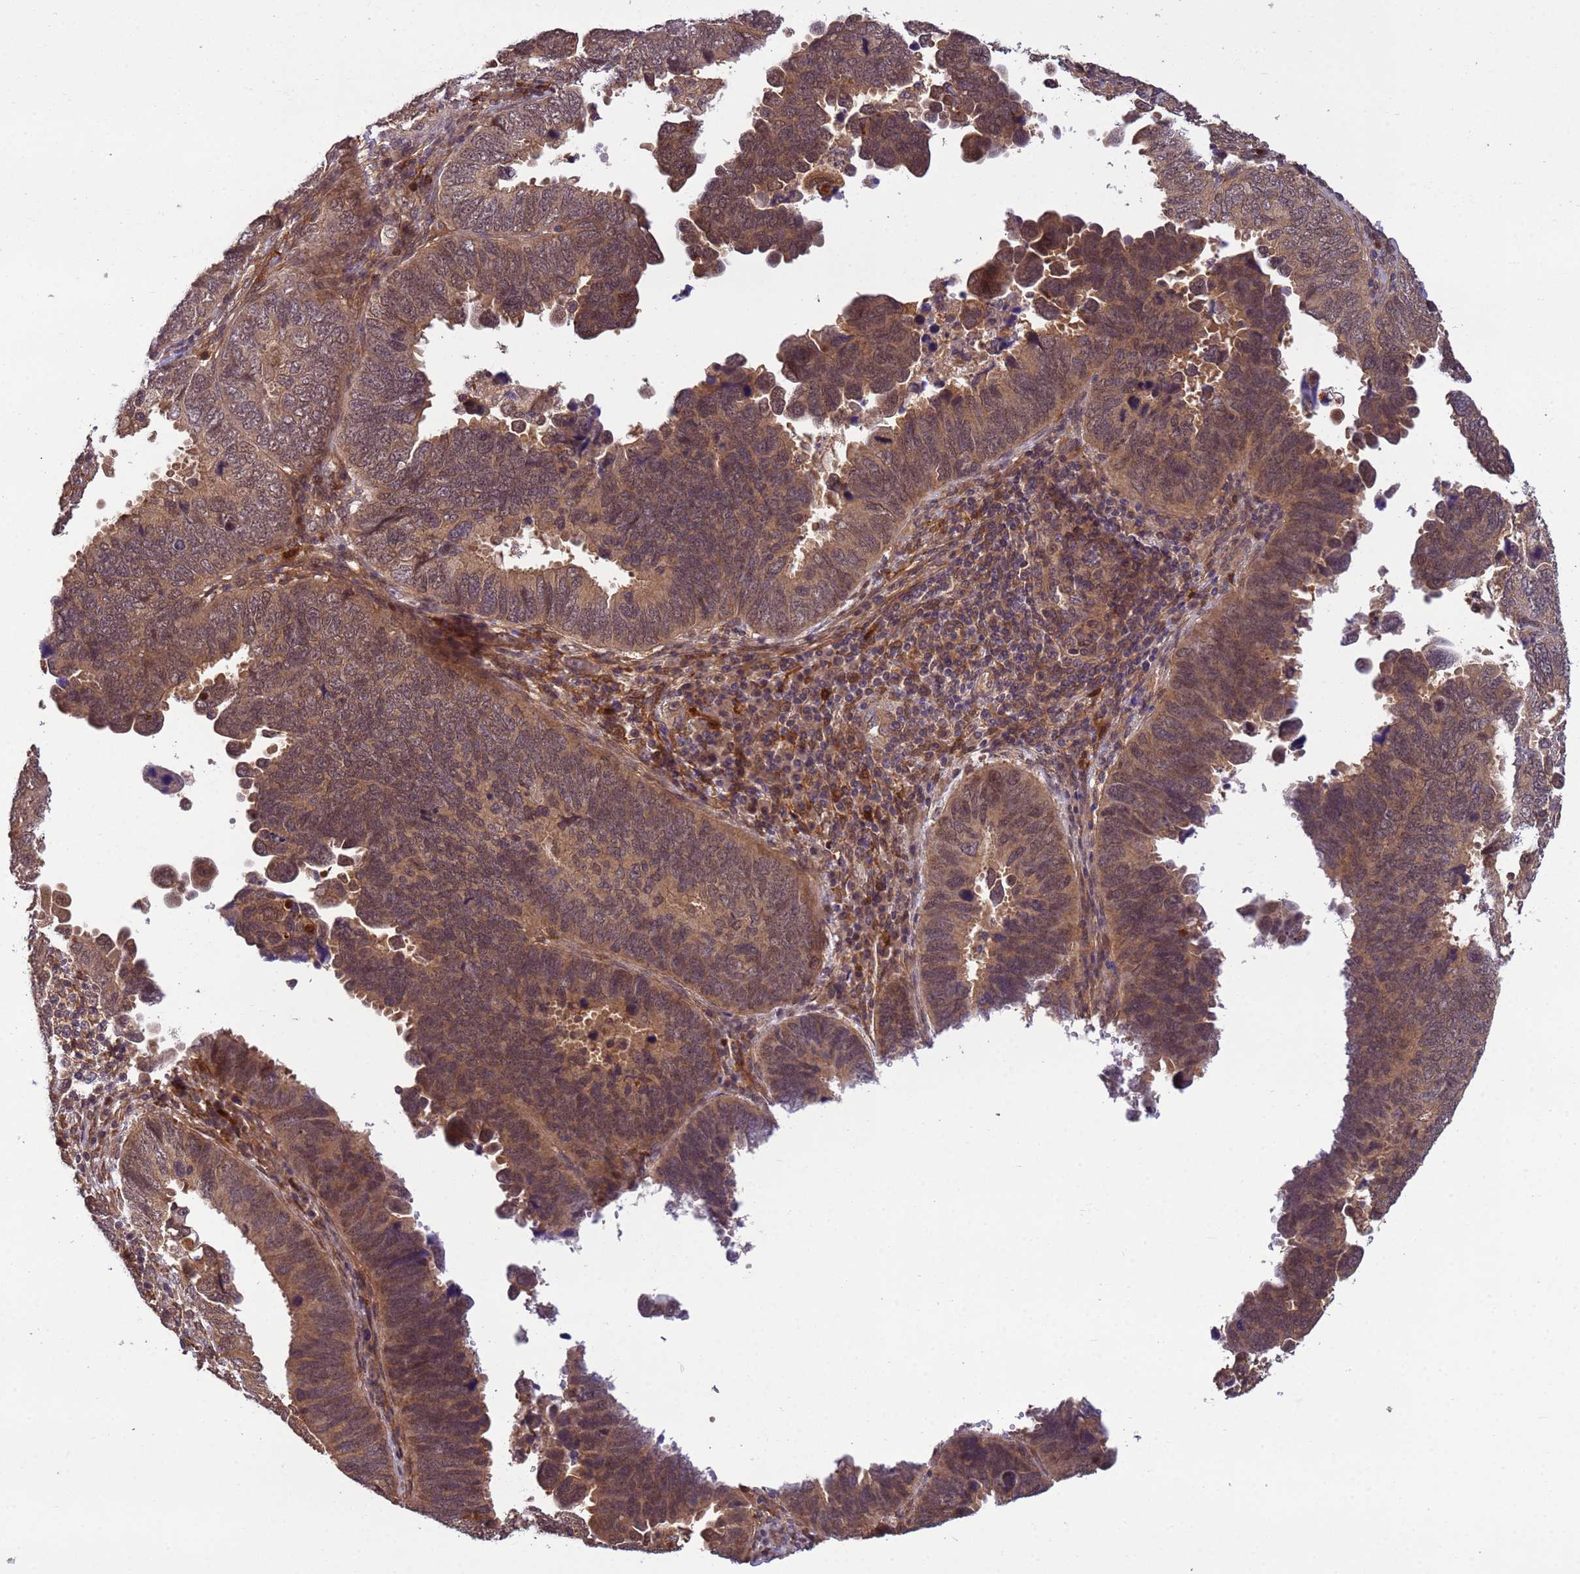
{"staining": {"intensity": "moderate", "quantity": ">75%", "location": "cytoplasmic/membranous,nuclear"}, "tissue": "endometrial cancer", "cell_type": "Tumor cells", "image_type": "cancer", "snomed": [{"axis": "morphology", "description": "Adenocarcinoma, NOS"}, {"axis": "topography", "description": "Endometrium"}], "caption": "Tumor cells exhibit medium levels of moderate cytoplasmic/membranous and nuclear expression in about >75% of cells in human adenocarcinoma (endometrial). (DAB (3,3'-diaminobenzidine) IHC, brown staining for protein, blue staining for nuclei).", "gene": "NPEPPS", "patient": {"sex": "female", "age": 79}}